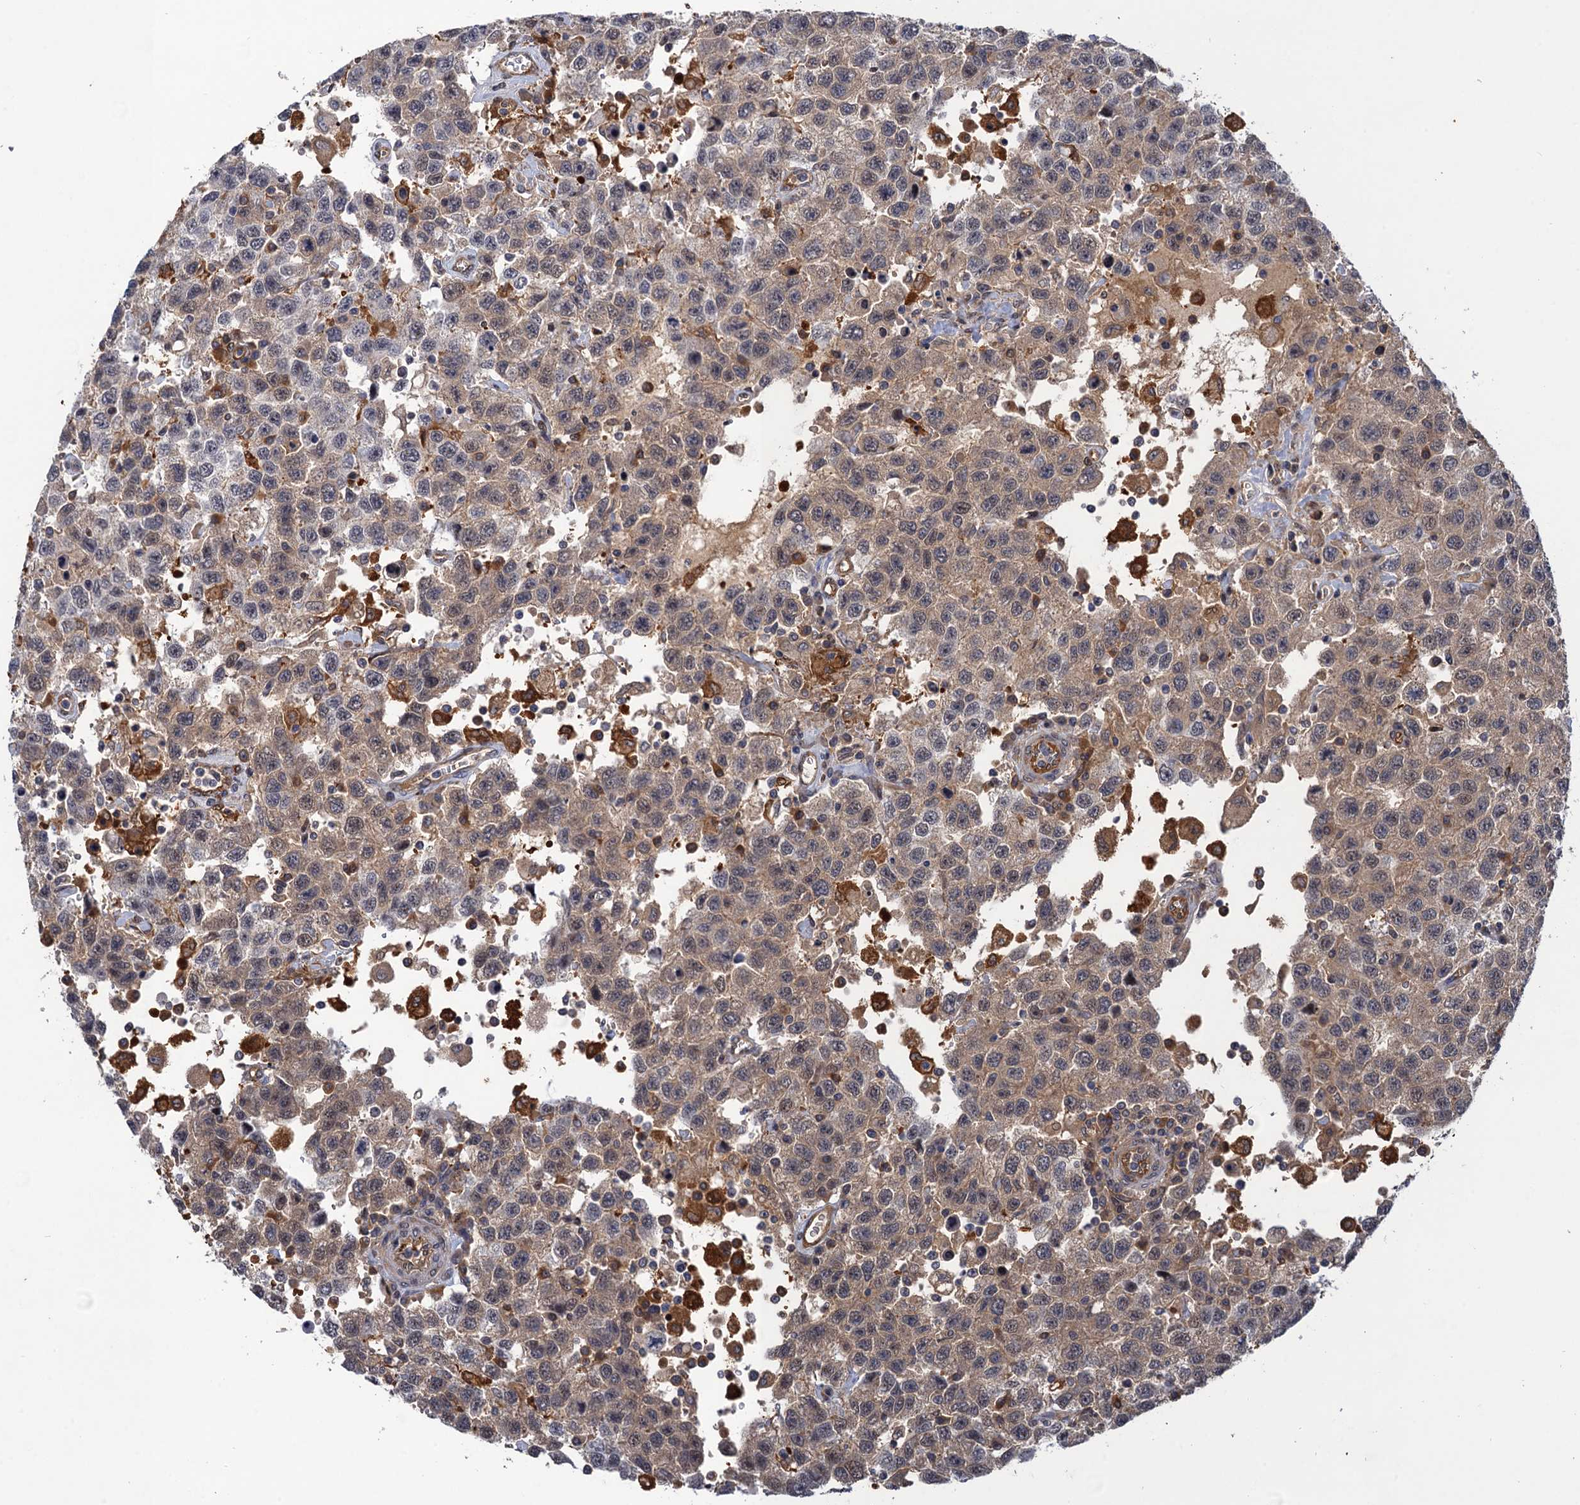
{"staining": {"intensity": "weak", "quantity": "25%-75%", "location": "cytoplasmic/membranous"}, "tissue": "testis cancer", "cell_type": "Tumor cells", "image_type": "cancer", "snomed": [{"axis": "morphology", "description": "Seminoma, NOS"}, {"axis": "topography", "description": "Testis"}], "caption": "Tumor cells exhibit weak cytoplasmic/membranous positivity in about 25%-75% of cells in testis seminoma. (Stains: DAB (3,3'-diaminobenzidine) in brown, nuclei in blue, Microscopy: brightfield microscopy at high magnification).", "gene": "NEK8", "patient": {"sex": "male", "age": 41}}